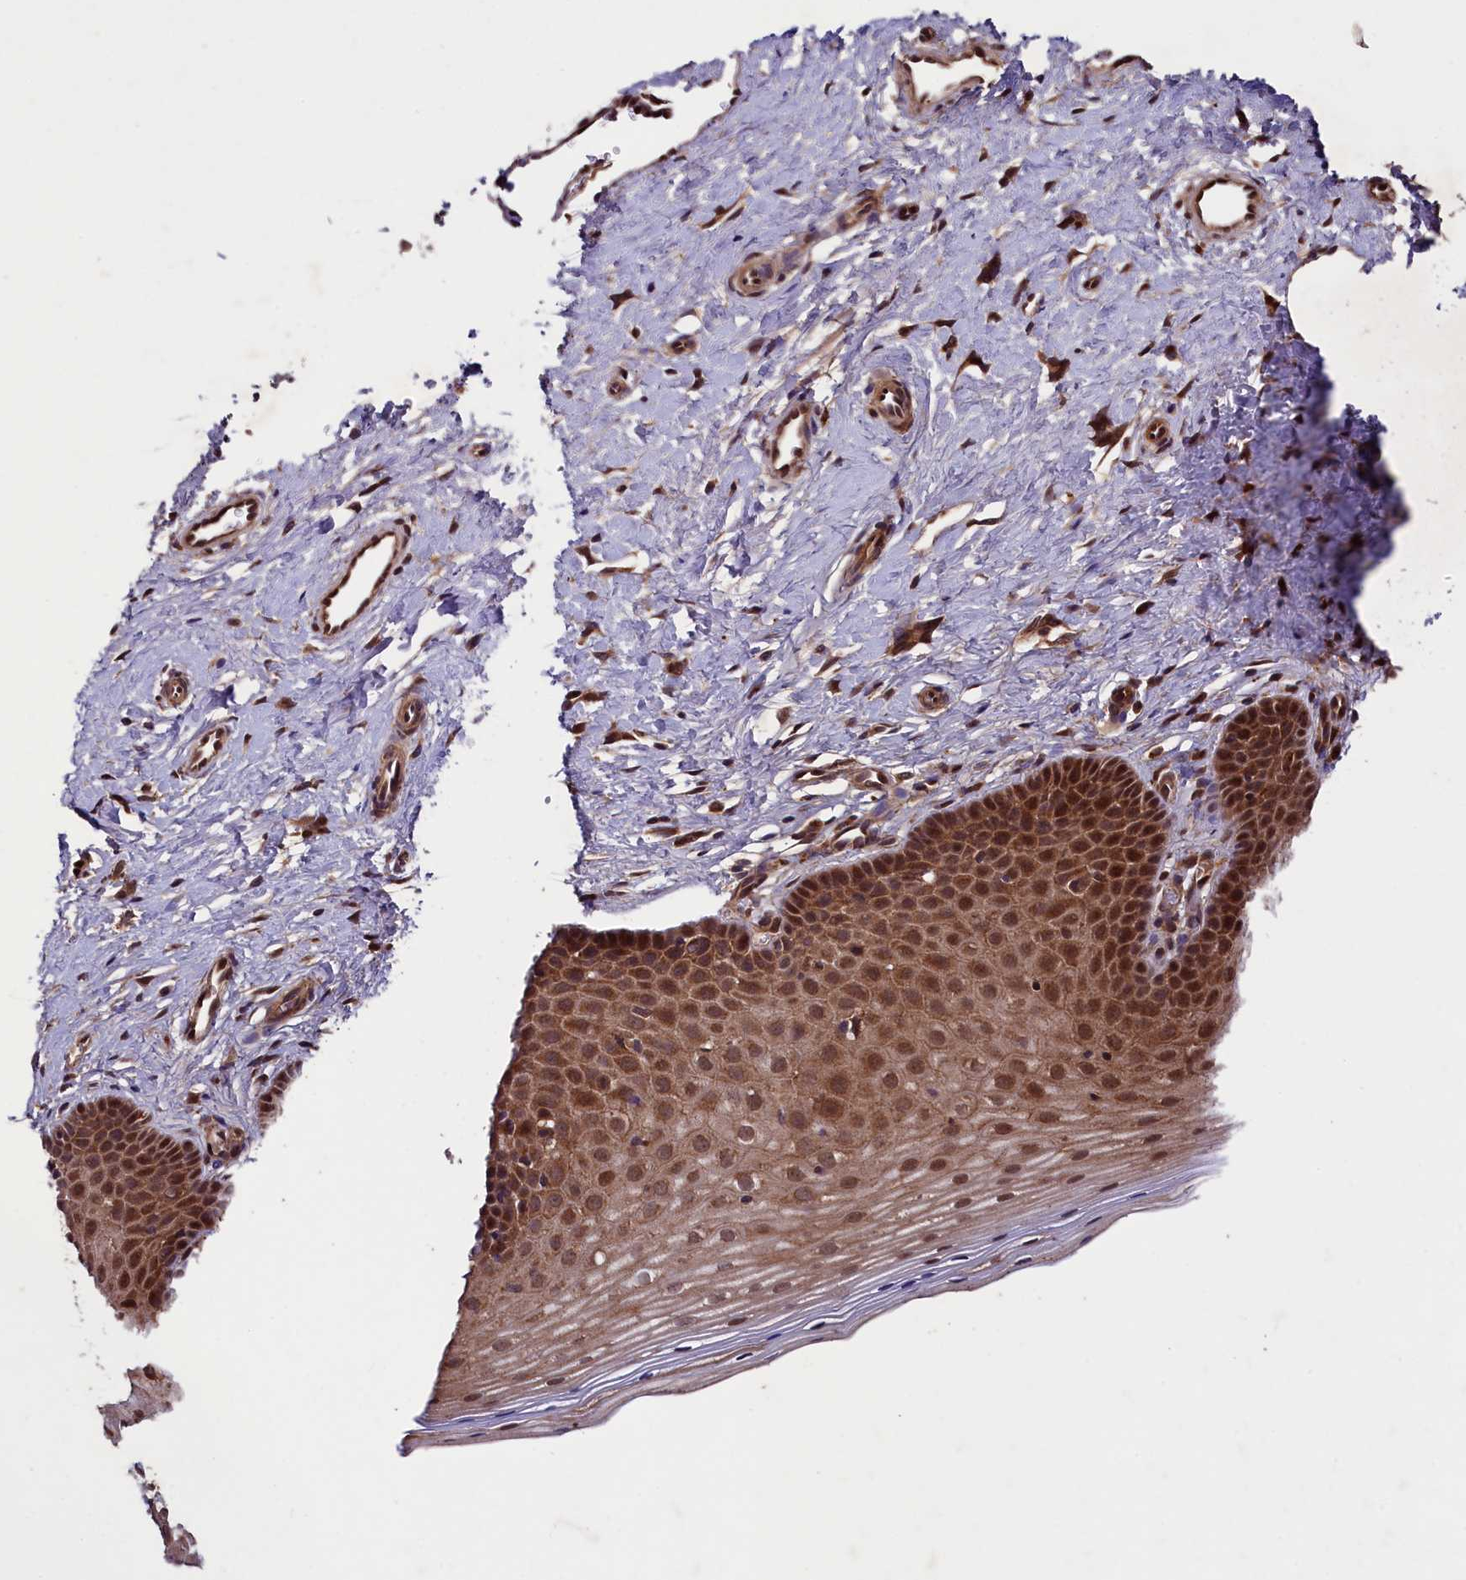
{"staining": {"intensity": "moderate", "quantity": ">75%", "location": "cytoplasmic/membranous,nuclear"}, "tissue": "cervix", "cell_type": "Glandular cells", "image_type": "normal", "snomed": [{"axis": "morphology", "description": "Normal tissue, NOS"}, {"axis": "topography", "description": "Cervix"}], "caption": "Brown immunohistochemical staining in normal human cervix demonstrates moderate cytoplasmic/membranous,nuclear staining in about >75% of glandular cells. (brown staining indicates protein expression, while blue staining denotes nuclei).", "gene": "BLTP3B", "patient": {"sex": "female", "age": 36}}